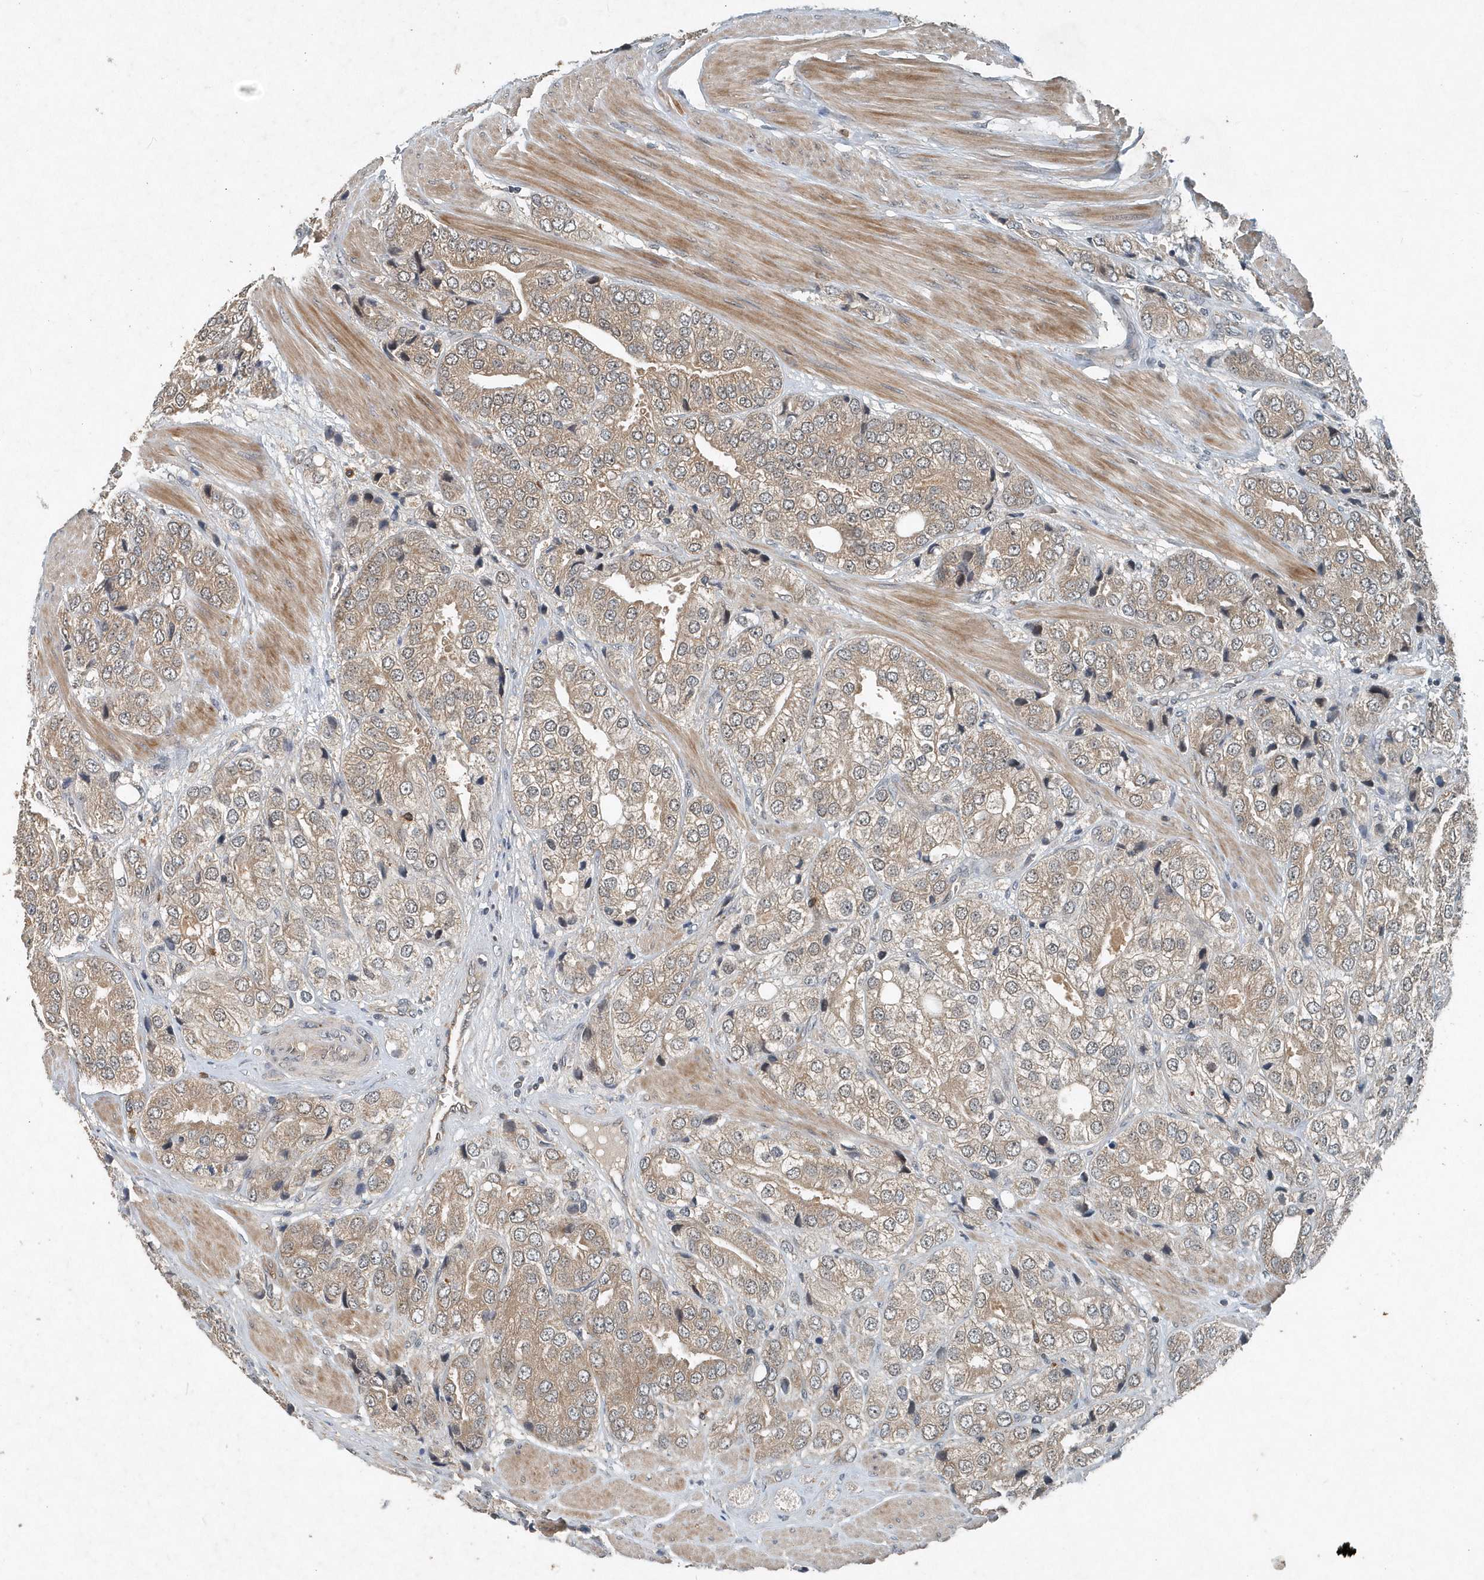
{"staining": {"intensity": "weak", "quantity": ">75%", "location": "cytoplasmic/membranous"}, "tissue": "prostate cancer", "cell_type": "Tumor cells", "image_type": "cancer", "snomed": [{"axis": "morphology", "description": "Adenocarcinoma, High grade"}, {"axis": "topography", "description": "Prostate"}], "caption": "Tumor cells exhibit weak cytoplasmic/membranous positivity in about >75% of cells in adenocarcinoma (high-grade) (prostate). (Stains: DAB in brown, nuclei in blue, Microscopy: brightfield microscopy at high magnification).", "gene": "SCFD2", "patient": {"sex": "male", "age": 50}}